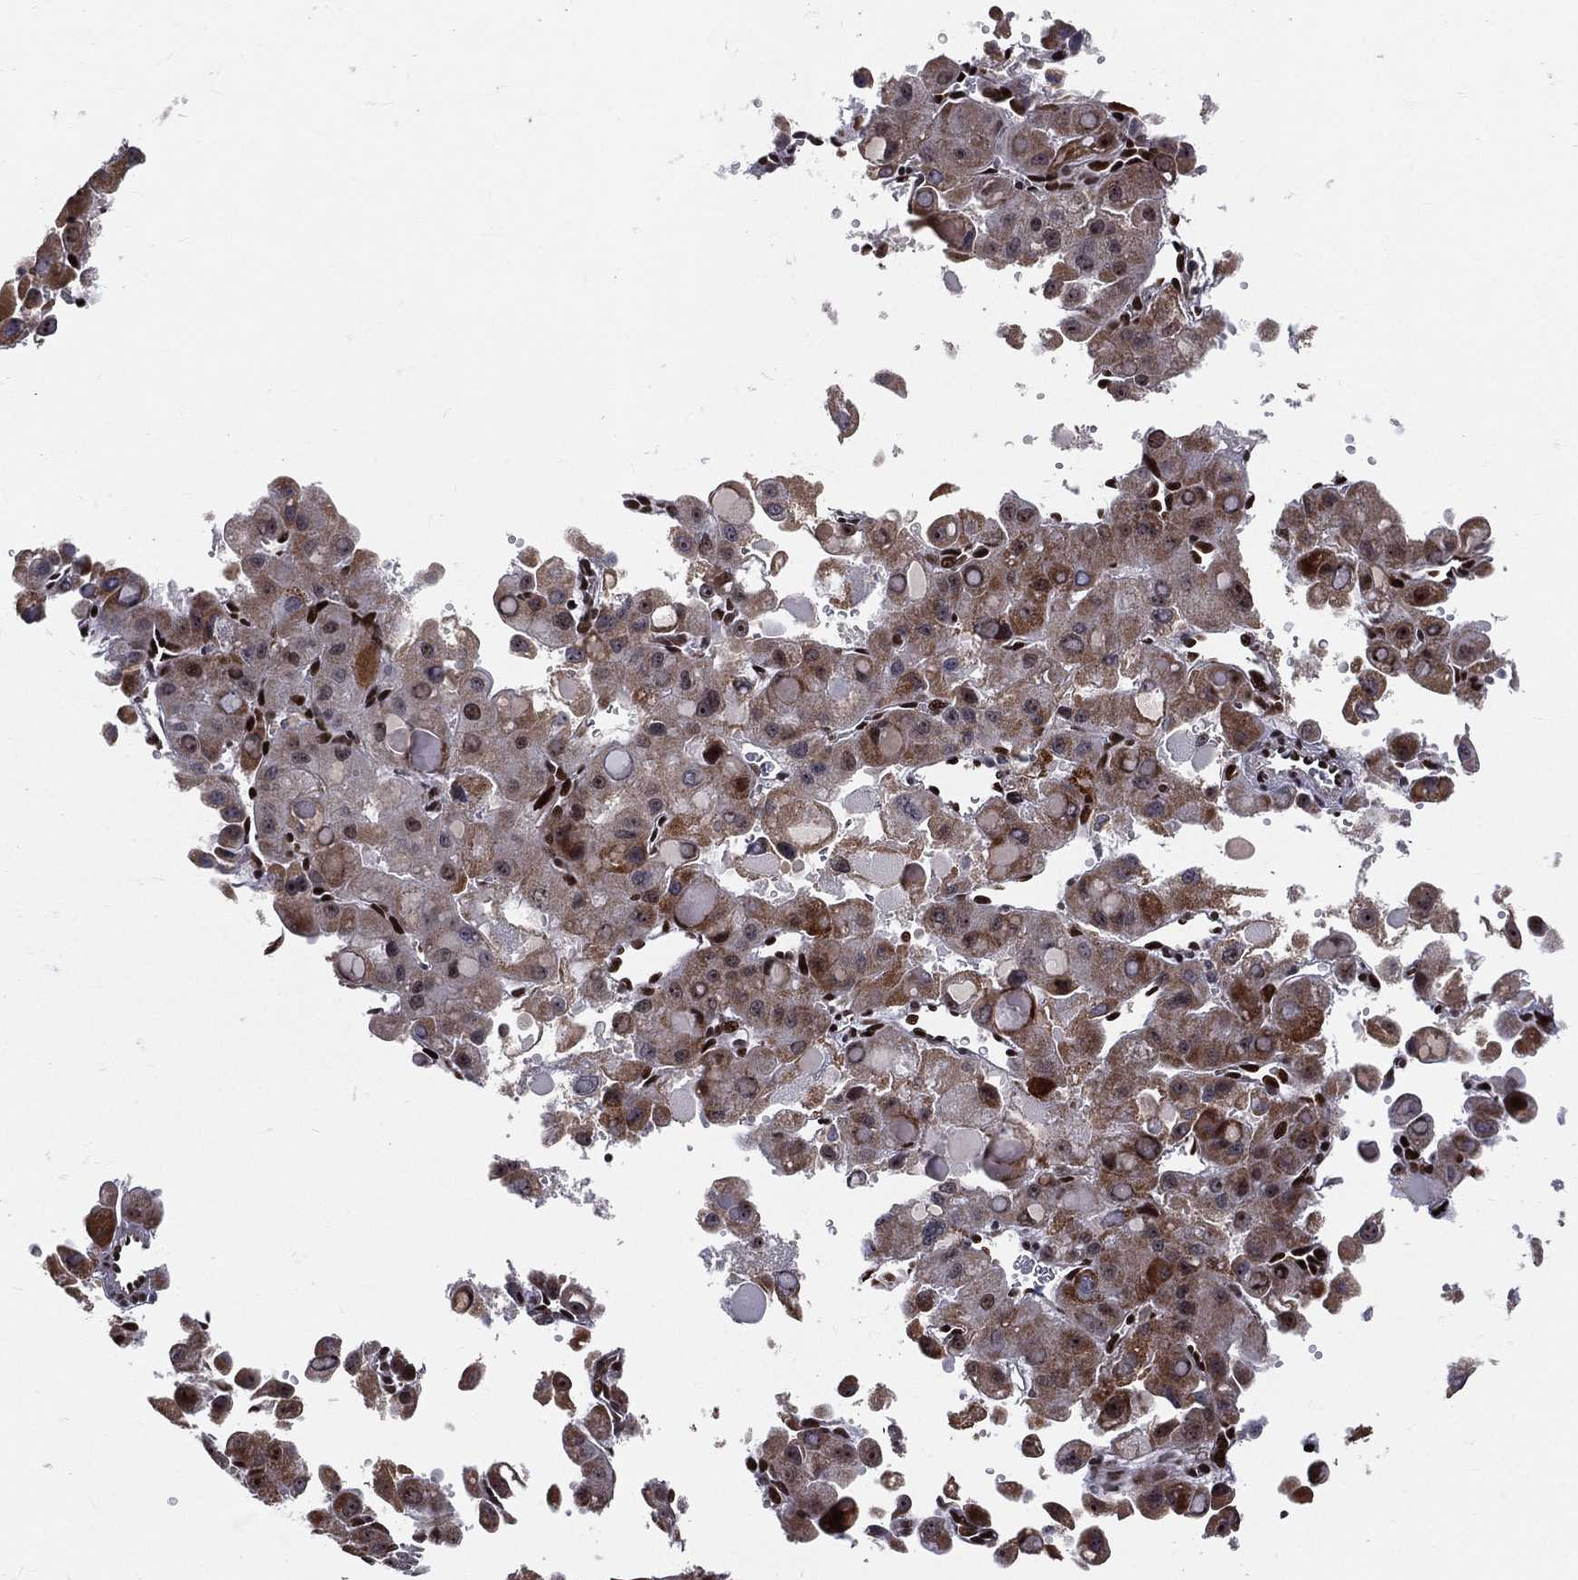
{"staining": {"intensity": "moderate", "quantity": ">75%", "location": "cytoplasmic/membranous"}, "tissue": "liver cancer", "cell_type": "Tumor cells", "image_type": "cancer", "snomed": [{"axis": "morphology", "description": "Carcinoma, Hepatocellular, NOS"}, {"axis": "topography", "description": "Liver"}], "caption": "Immunohistochemistry (IHC) histopathology image of neoplastic tissue: liver cancer (hepatocellular carcinoma) stained using immunohistochemistry (IHC) shows medium levels of moderate protein expression localized specifically in the cytoplasmic/membranous of tumor cells, appearing as a cytoplasmic/membranous brown color.", "gene": "ZEB1", "patient": {"sex": "male", "age": 27}}